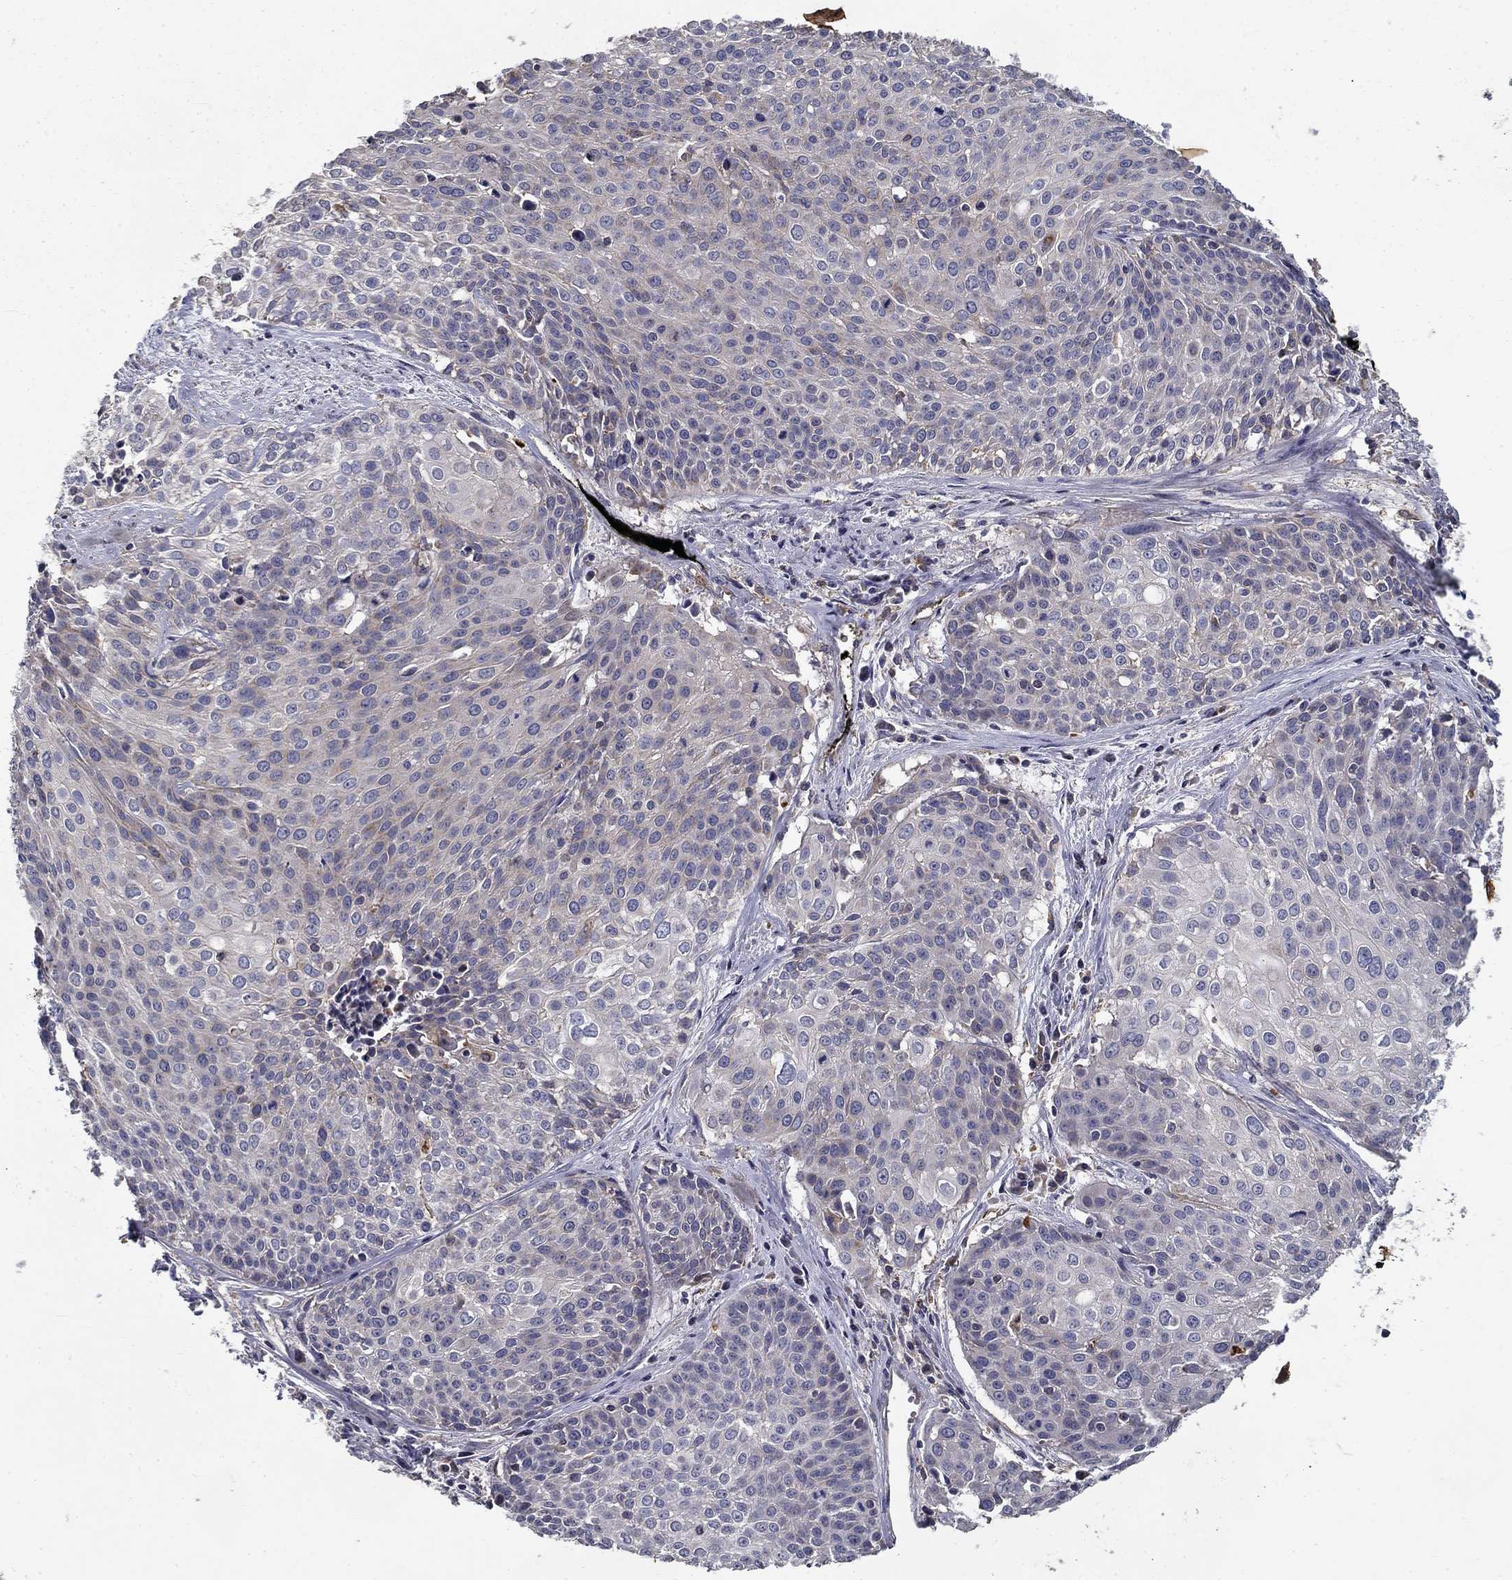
{"staining": {"intensity": "negative", "quantity": "none", "location": "none"}, "tissue": "cervical cancer", "cell_type": "Tumor cells", "image_type": "cancer", "snomed": [{"axis": "morphology", "description": "Squamous cell carcinoma, NOS"}, {"axis": "topography", "description": "Cervix"}], "caption": "There is no significant staining in tumor cells of squamous cell carcinoma (cervical). (Immunohistochemistry, brightfield microscopy, high magnification).", "gene": "ALDH4A1", "patient": {"sex": "female", "age": 39}}